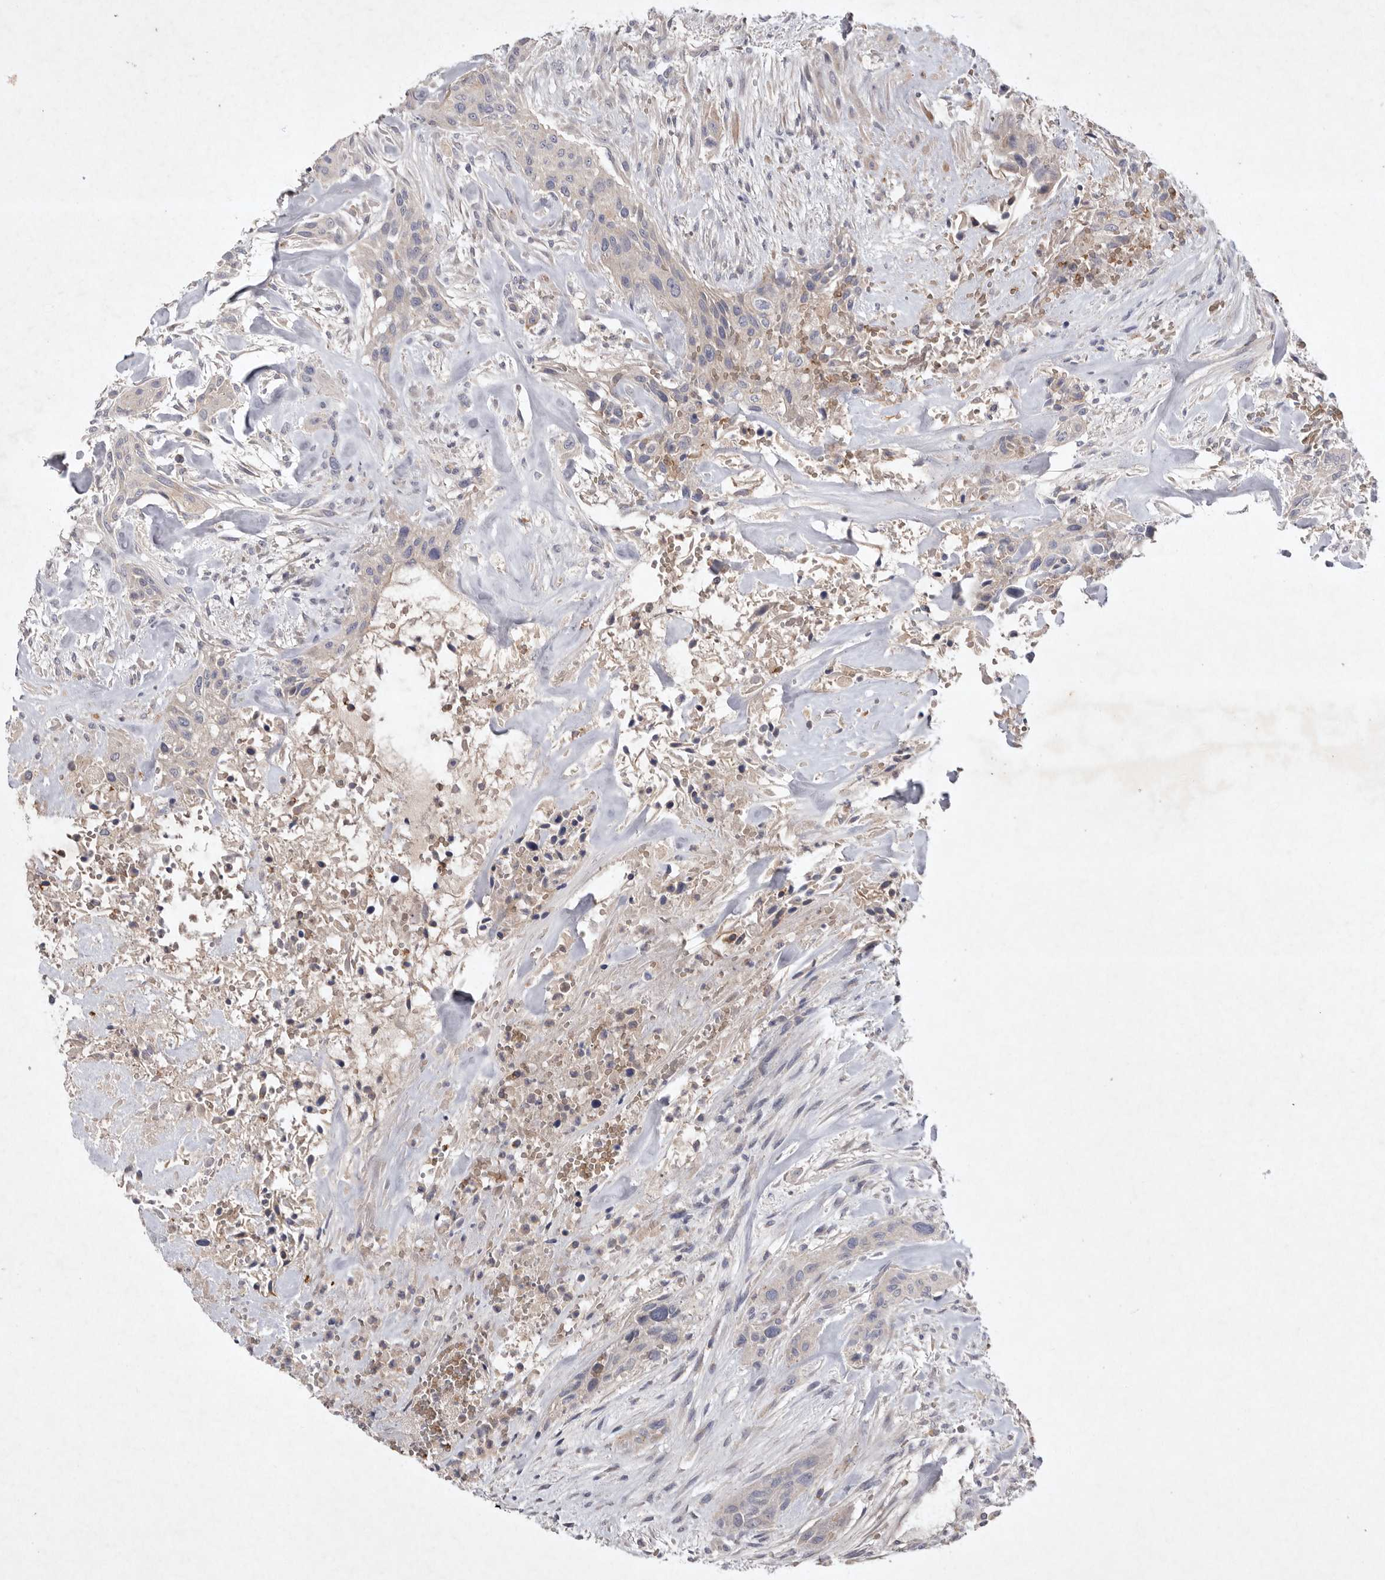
{"staining": {"intensity": "negative", "quantity": "none", "location": "none"}, "tissue": "urothelial cancer", "cell_type": "Tumor cells", "image_type": "cancer", "snomed": [{"axis": "morphology", "description": "Urothelial carcinoma, High grade"}, {"axis": "topography", "description": "Urinary bladder"}], "caption": "The photomicrograph displays no staining of tumor cells in urothelial cancer.", "gene": "TNFSF14", "patient": {"sex": "male", "age": 35}}